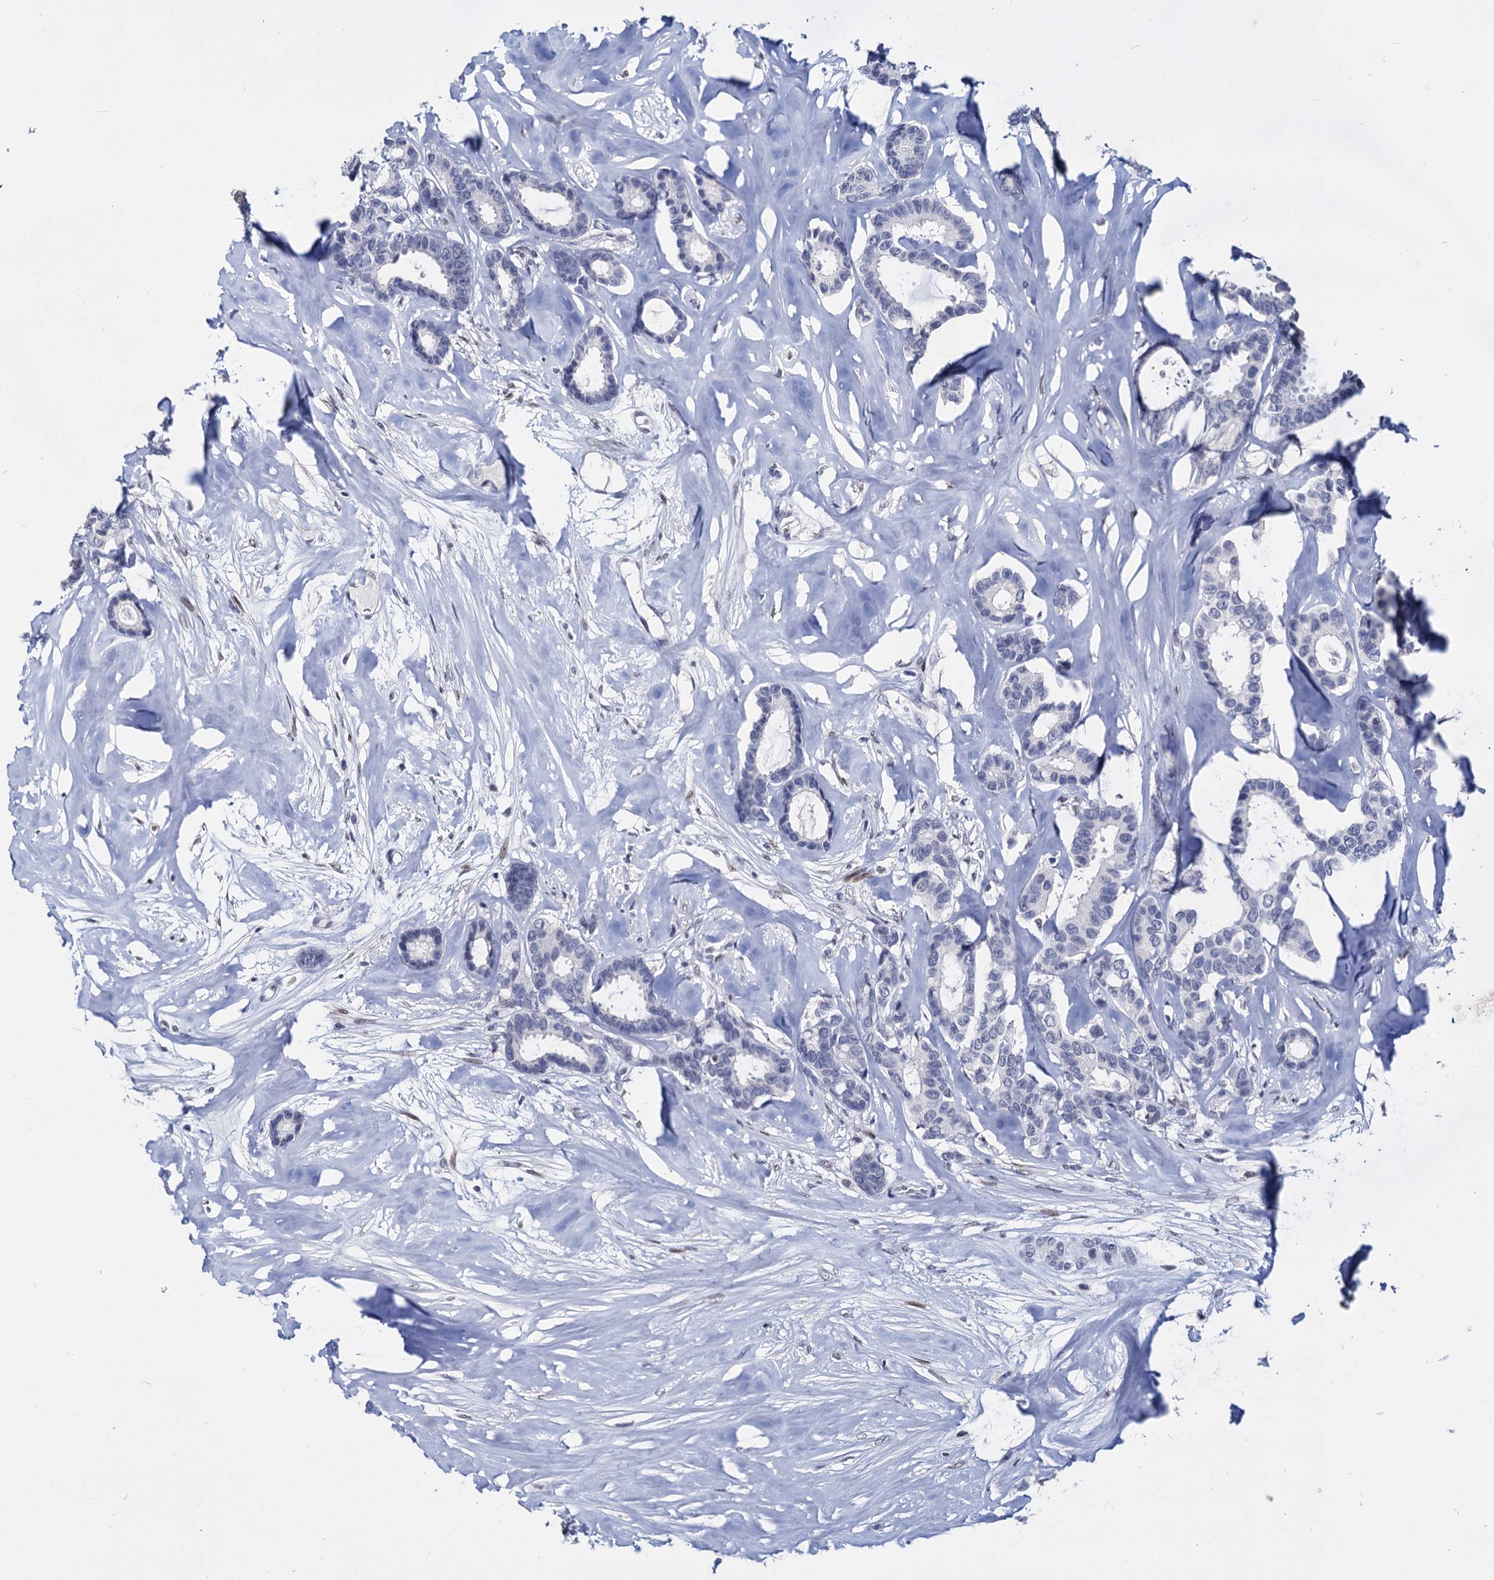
{"staining": {"intensity": "negative", "quantity": "none", "location": "none"}, "tissue": "breast cancer", "cell_type": "Tumor cells", "image_type": "cancer", "snomed": [{"axis": "morphology", "description": "Duct carcinoma"}, {"axis": "topography", "description": "Breast"}], "caption": "Breast cancer (intraductal carcinoma) was stained to show a protein in brown. There is no significant positivity in tumor cells. Nuclei are stained in blue.", "gene": "MAGEA4", "patient": {"sex": "female", "age": 87}}